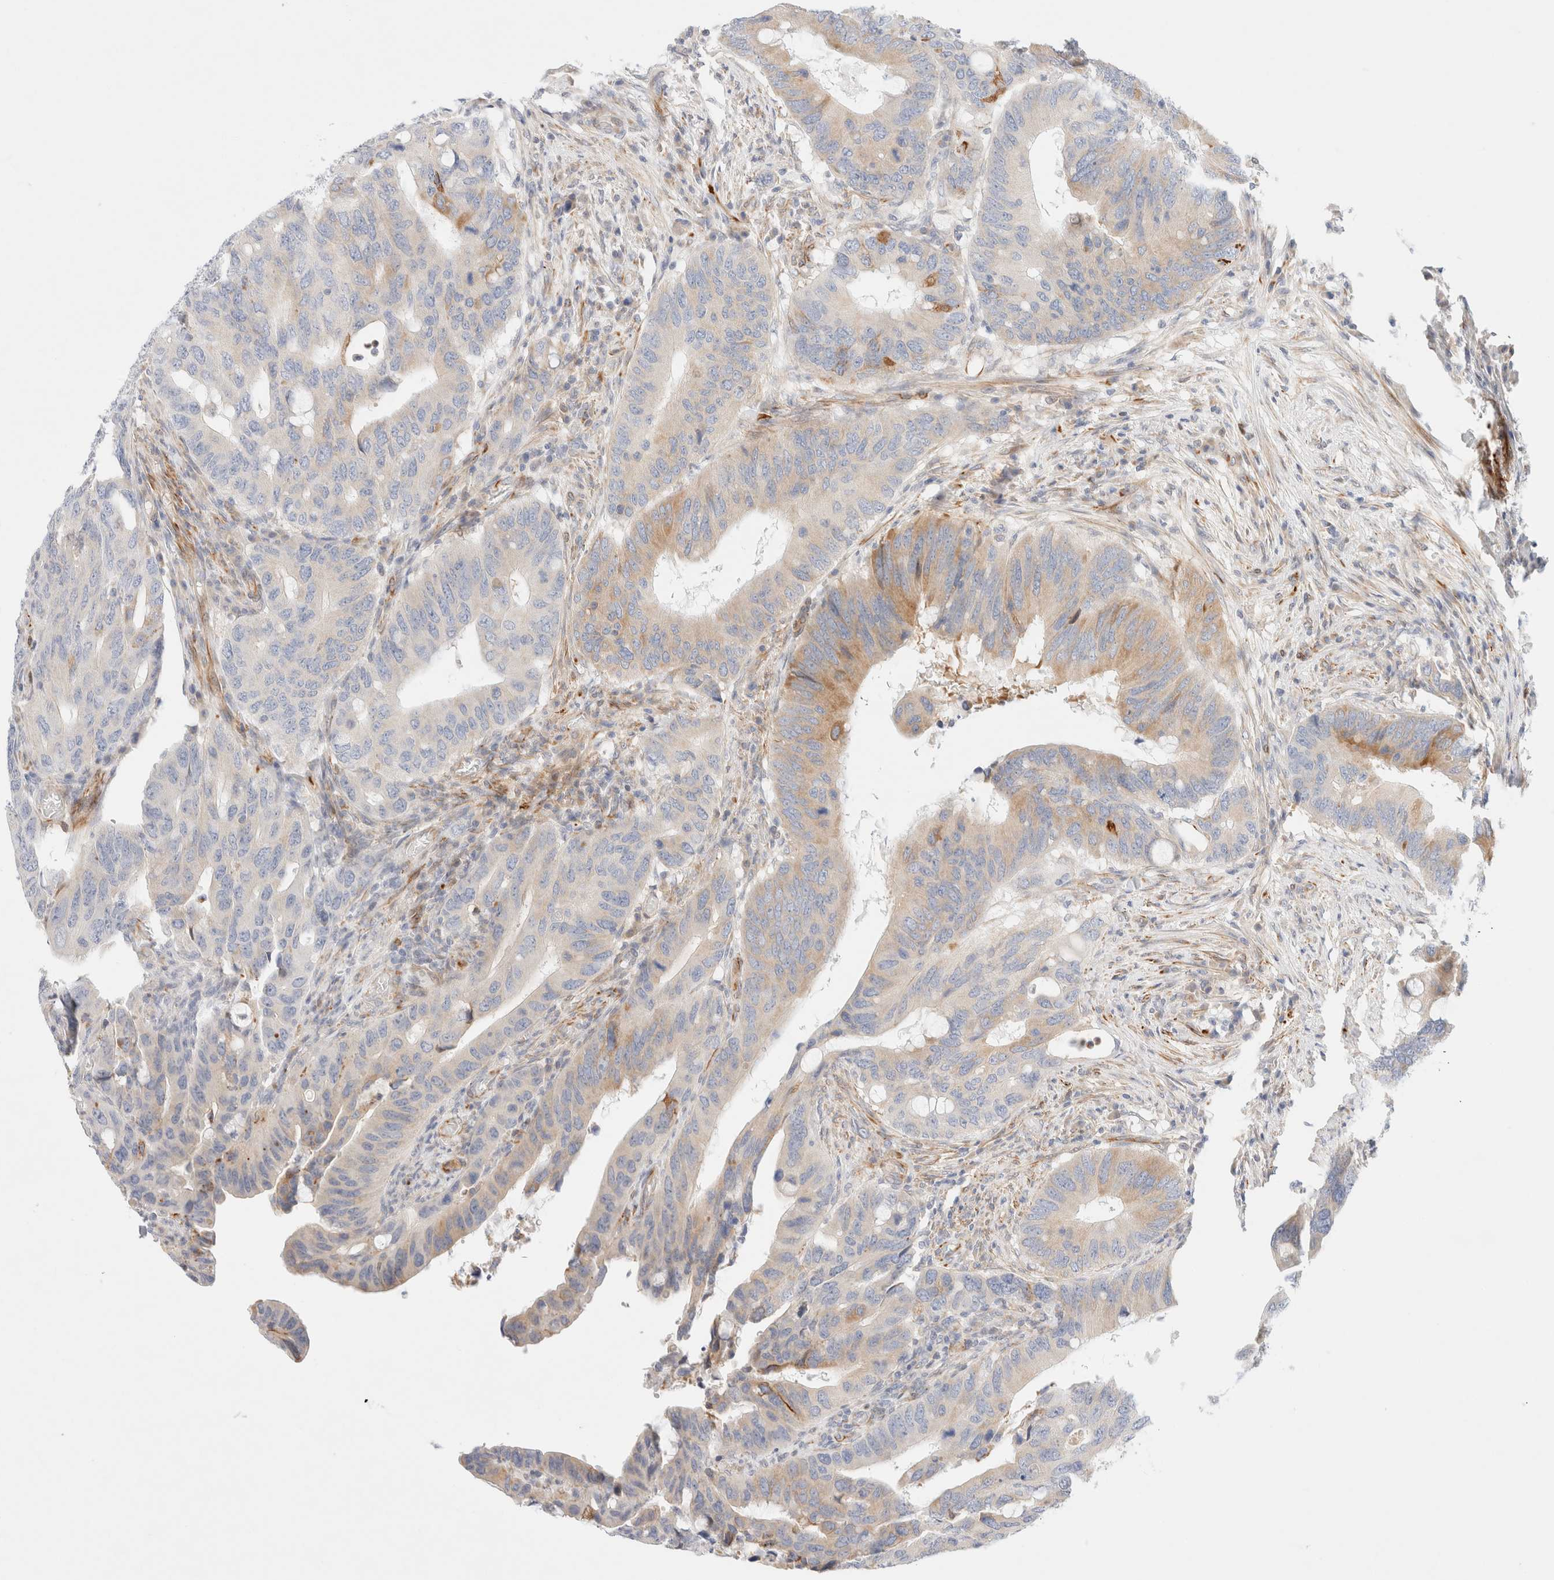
{"staining": {"intensity": "moderate", "quantity": "<25%", "location": "cytoplasmic/membranous"}, "tissue": "colorectal cancer", "cell_type": "Tumor cells", "image_type": "cancer", "snomed": [{"axis": "morphology", "description": "Adenocarcinoma, NOS"}, {"axis": "topography", "description": "Colon"}], "caption": "Adenocarcinoma (colorectal) stained with a protein marker demonstrates moderate staining in tumor cells.", "gene": "SLC25A48", "patient": {"sex": "male", "age": 71}}